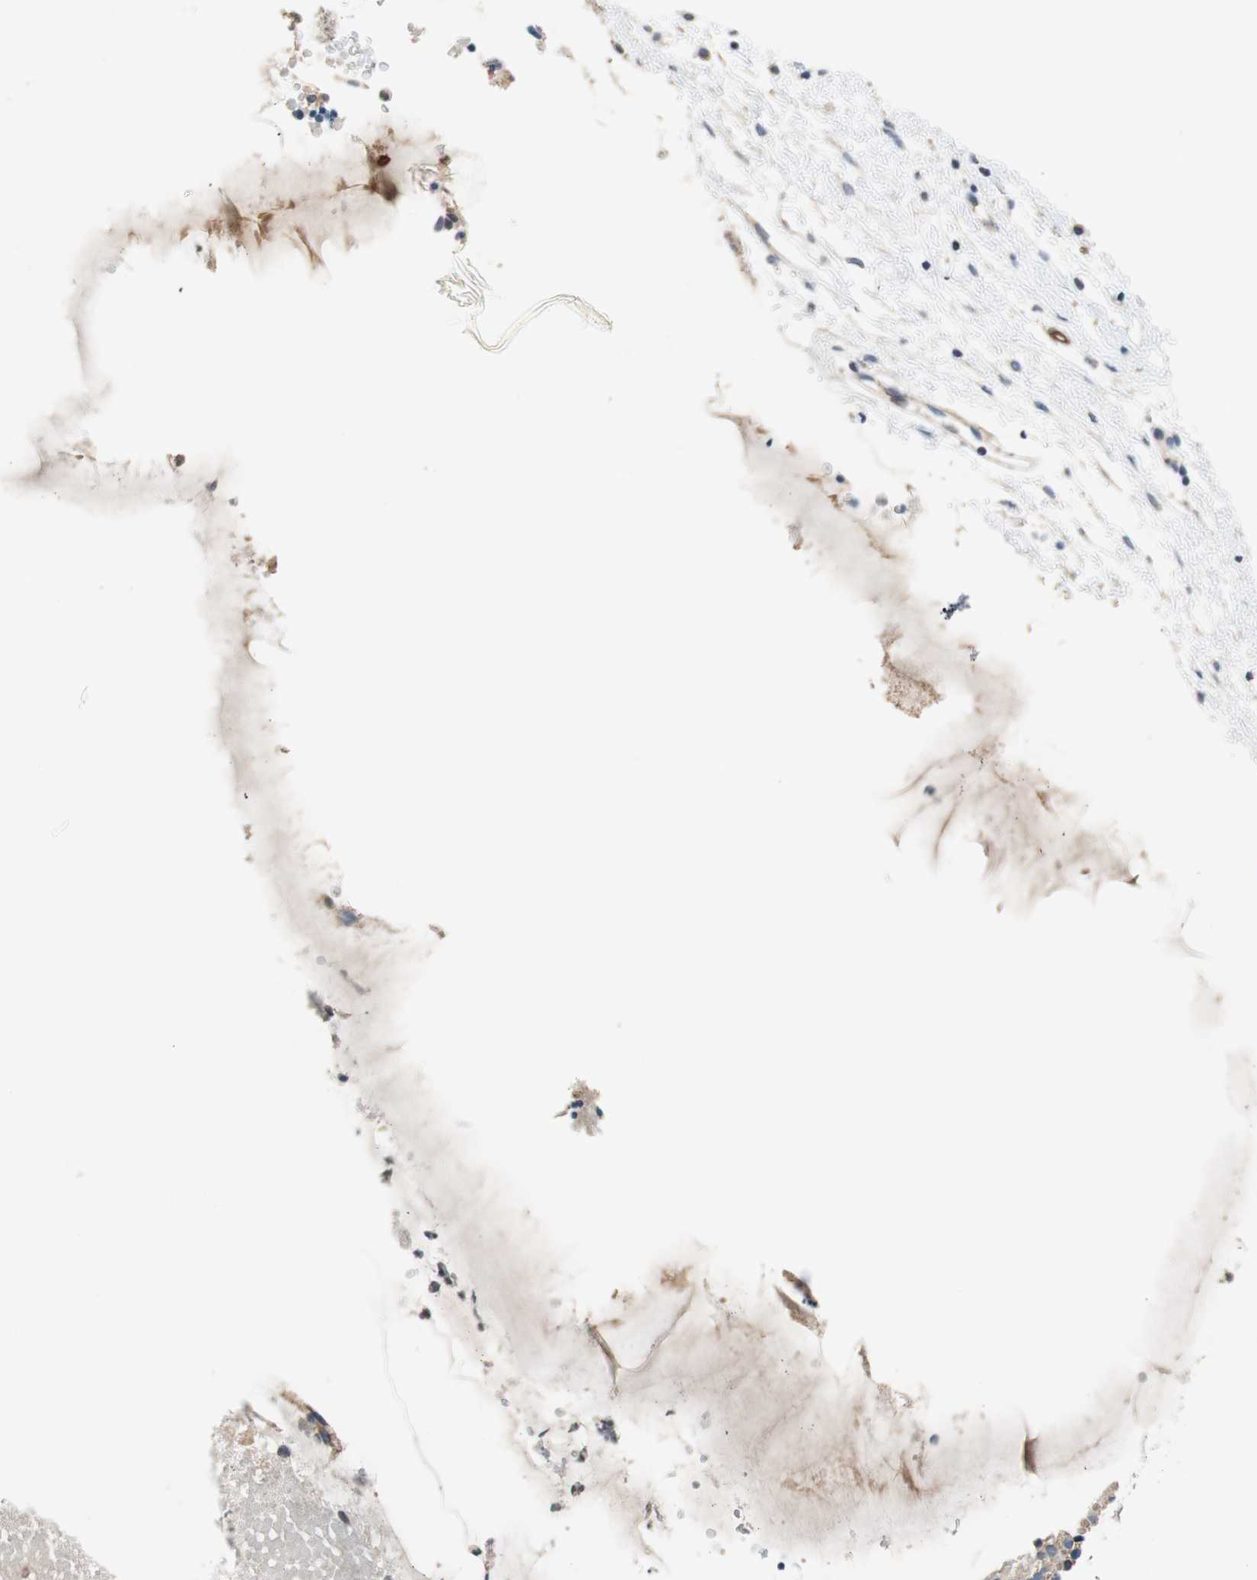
{"staining": {"intensity": "moderate", "quantity": "<25%", "location": "cytoplasmic/membranous"}, "tissue": "nasopharynx", "cell_type": "Respiratory epithelial cells", "image_type": "normal", "snomed": [{"axis": "morphology", "description": "Normal tissue, NOS"}, {"axis": "topography", "description": "Nasopharynx"}], "caption": "Brown immunohistochemical staining in unremarkable human nasopharynx exhibits moderate cytoplasmic/membranous staining in about <25% of respiratory epithelial cells. (Brightfield microscopy of DAB IHC at high magnification).", "gene": "ALPL", "patient": {"sex": "male", "age": 21}}